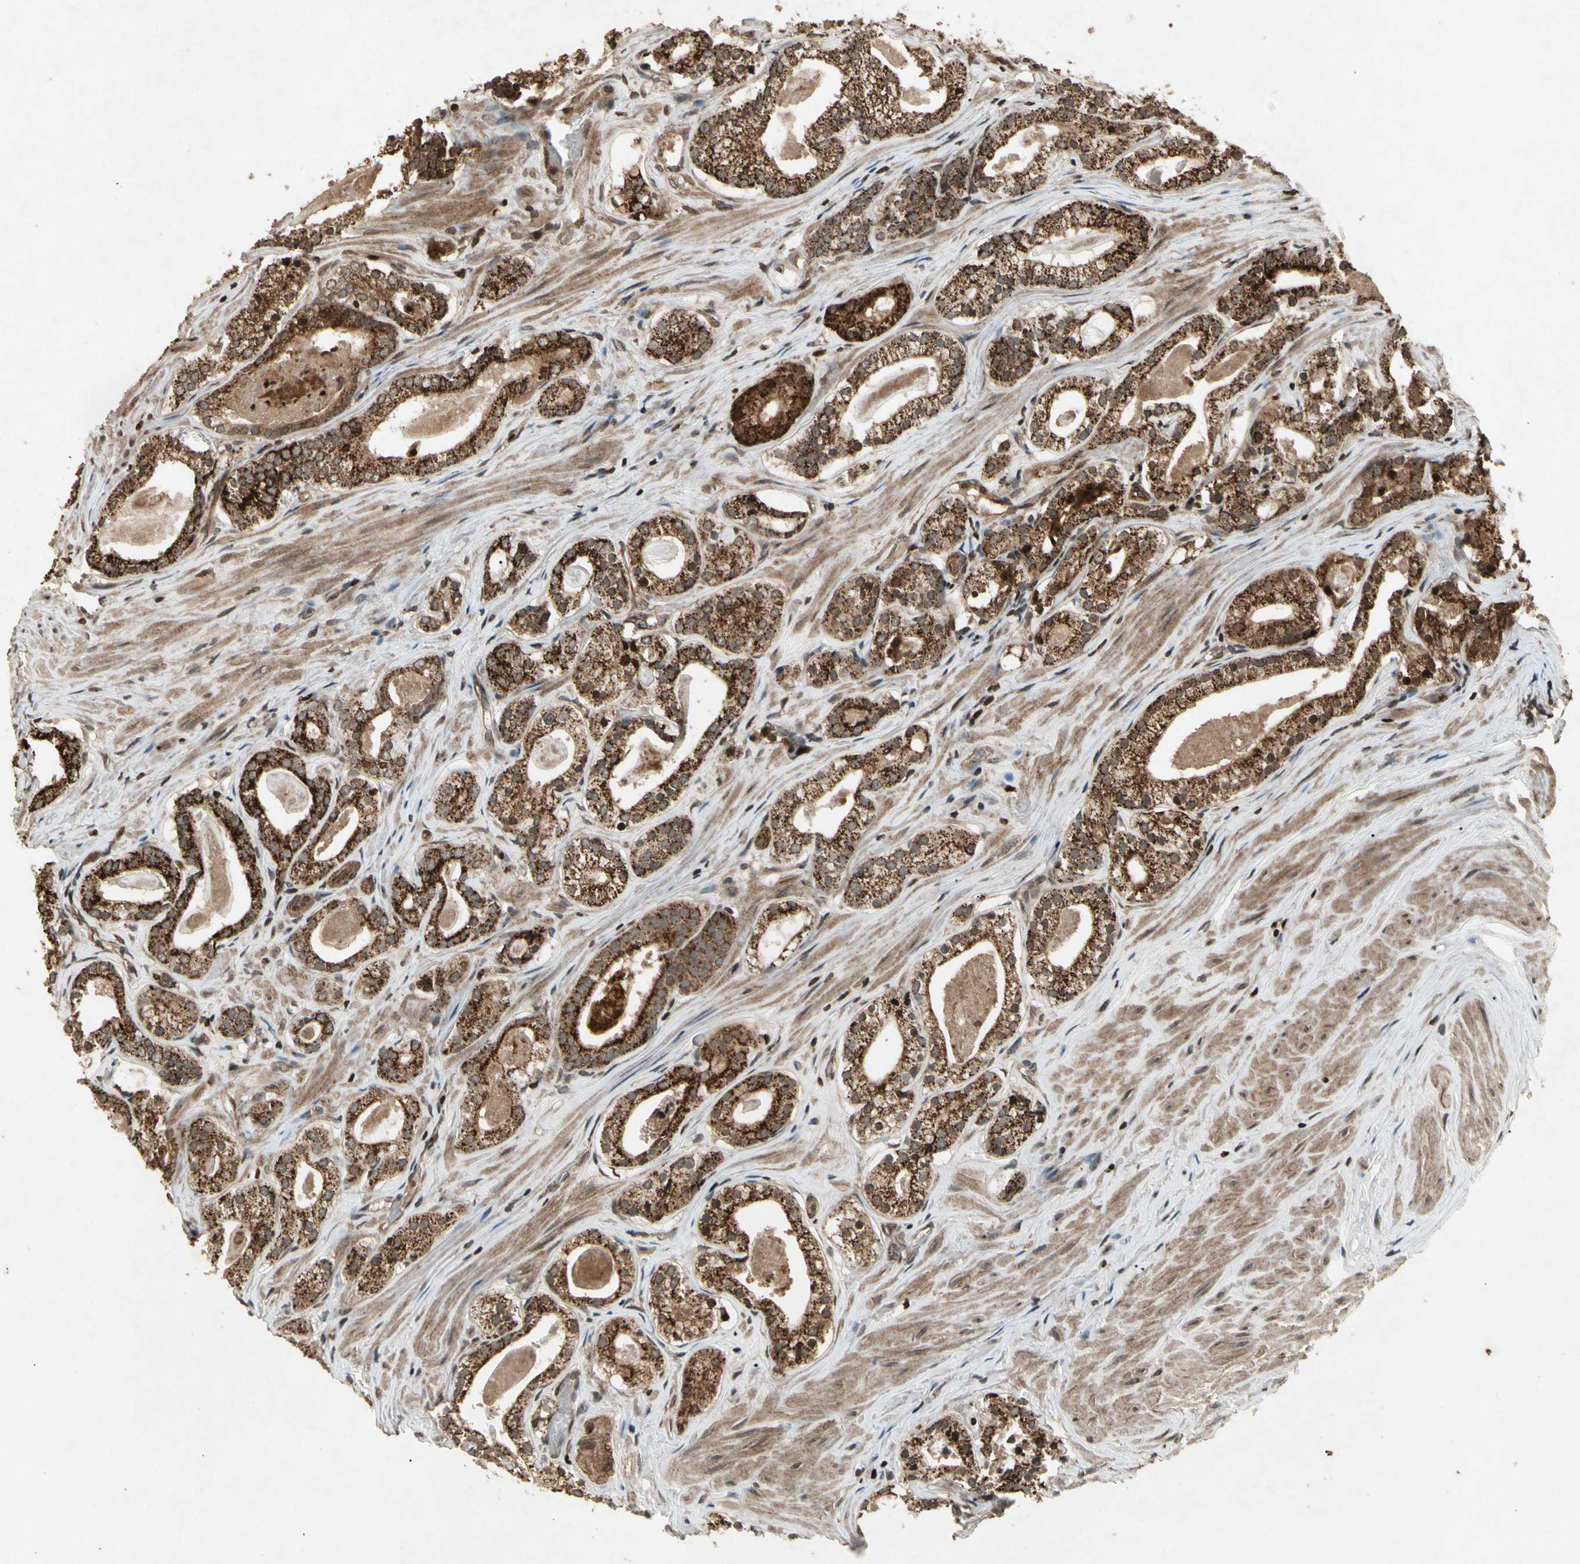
{"staining": {"intensity": "strong", "quantity": ">75%", "location": "cytoplasmic/membranous"}, "tissue": "prostate cancer", "cell_type": "Tumor cells", "image_type": "cancer", "snomed": [{"axis": "morphology", "description": "Adenocarcinoma, Low grade"}, {"axis": "topography", "description": "Prostate"}], "caption": "The photomicrograph exhibits staining of prostate cancer, revealing strong cytoplasmic/membranous protein staining (brown color) within tumor cells.", "gene": "GLRX", "patient": {"sex": "male", "age": 59}}